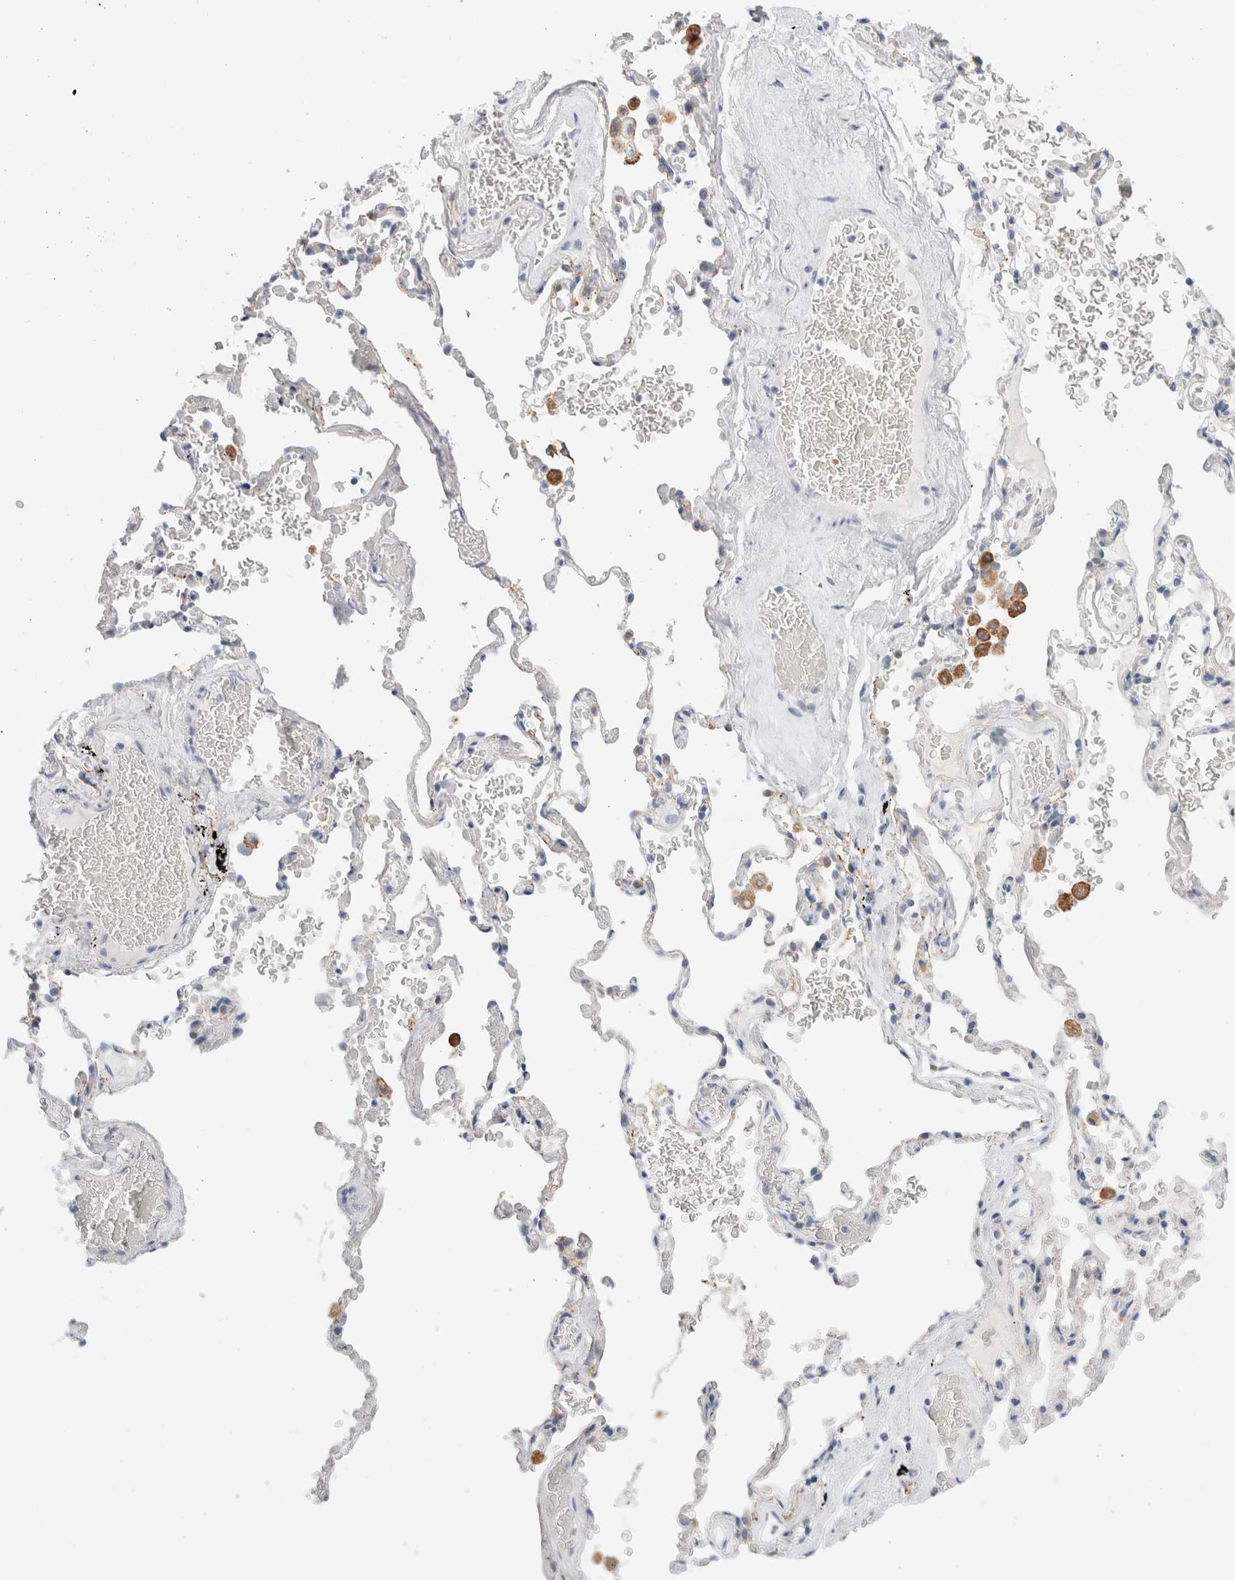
{"staining": {"intensity": "moderate", "quantity": "25%-75%", "location": "cytoplasmic/membranous"}, "tissue": "adipose tissue", "cell_type": "Adipocytes", "image_type": "normal", "snomed": [{"axis": "morphology", "description": "Normal tissue, NOS"}, {"axis": "topography", "description": "Cartilage tissue"}, {"axis": "topography", "description": "Lung"}], "caption": "This is a micrograph of IHC staining of unremarkable adipose tissue, which shows moderate positivity in the cytoplasmic/membranous of adipocytes.", "gene": "MUC15", "patient": {"sex": "female", "age": 77}}